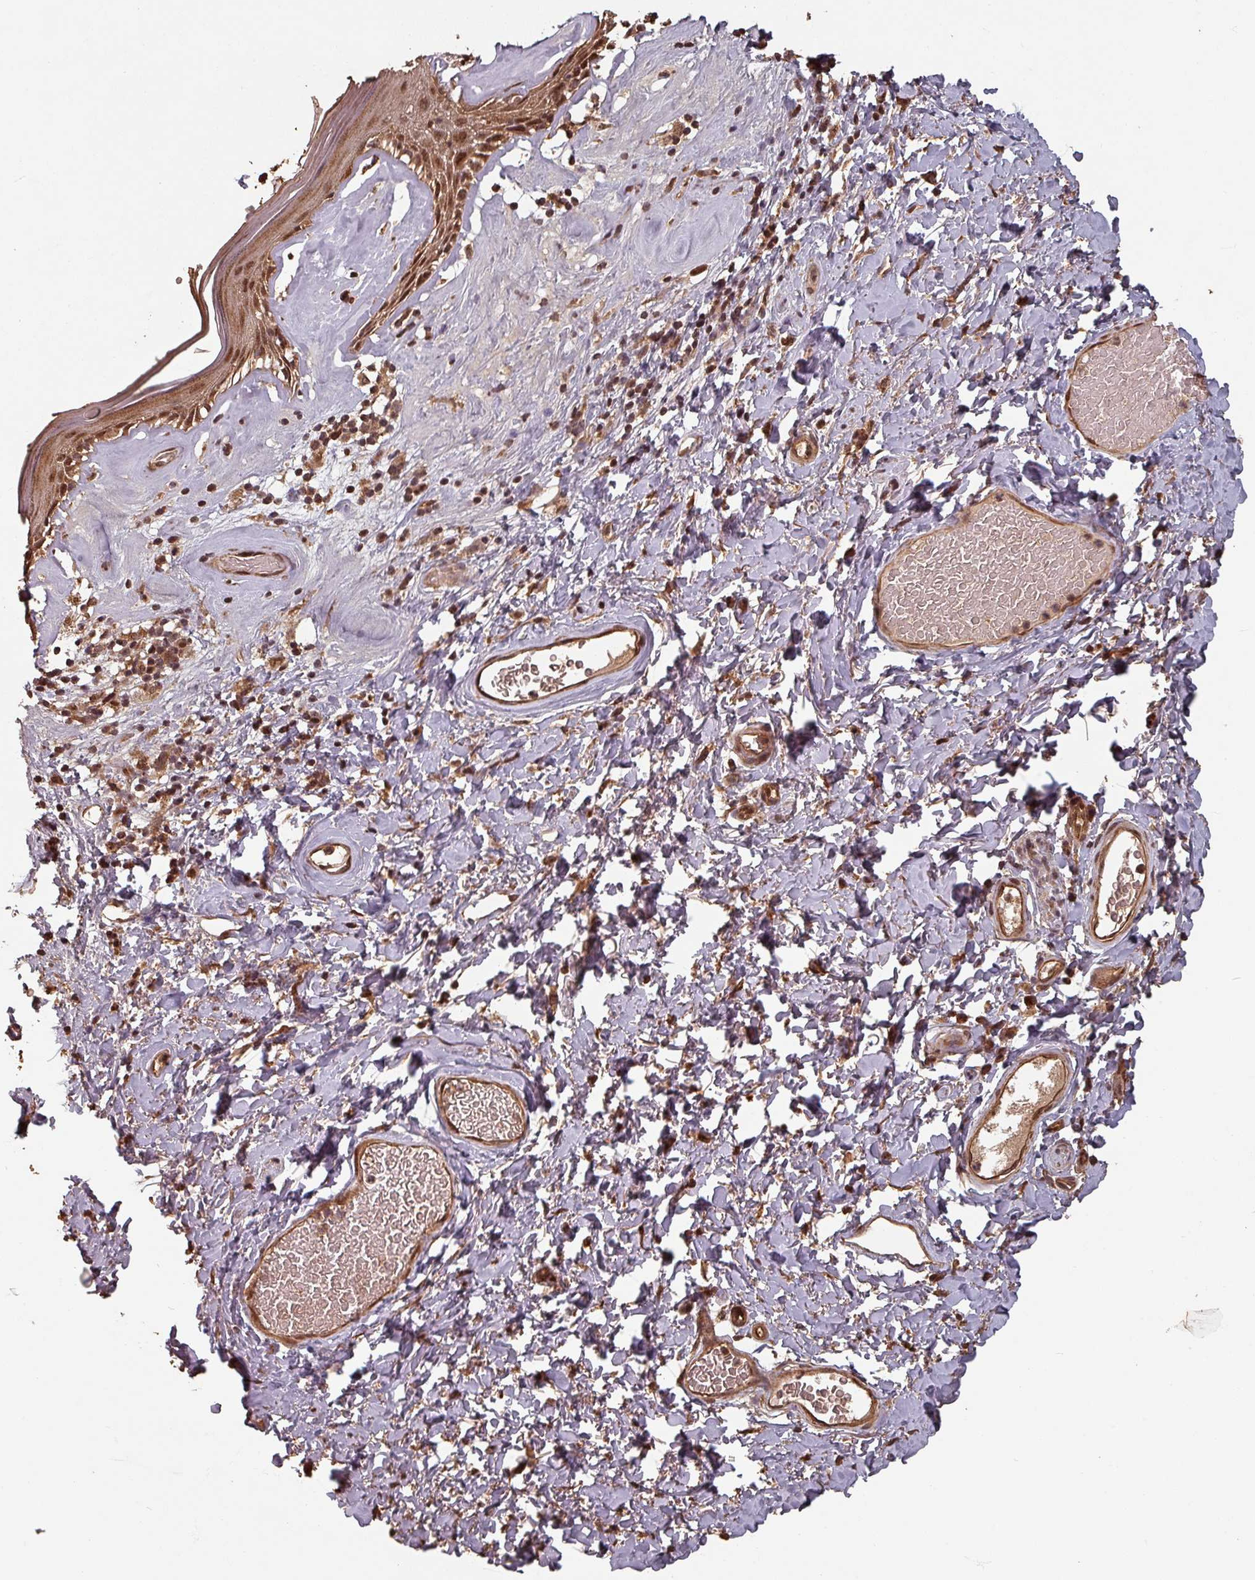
{"staining": {"intensity": "strong", "quantity": "25%-75%", "location": "cytoplasmic/membranous,nuclear"}, "tissue": "skin", "cell_type": "Epidermal cells", "image_type": "normal", "snomed": [{"axis": "morphology", "description": "Normal tissue, NOS"}, {"axis": "morphology", "description": "Inflammation, NOS"}, {"axis": "topography", "description": "Vulva"}], "caption": "About 25%-75% of epidermal cells in normal human skin reveal strong cytoplasmic/membranous,nuclear protein expression as visualized by brown immunohistochemical staining.", "gene": "EID1", "patient": {"sex": "female", "age": 86}}